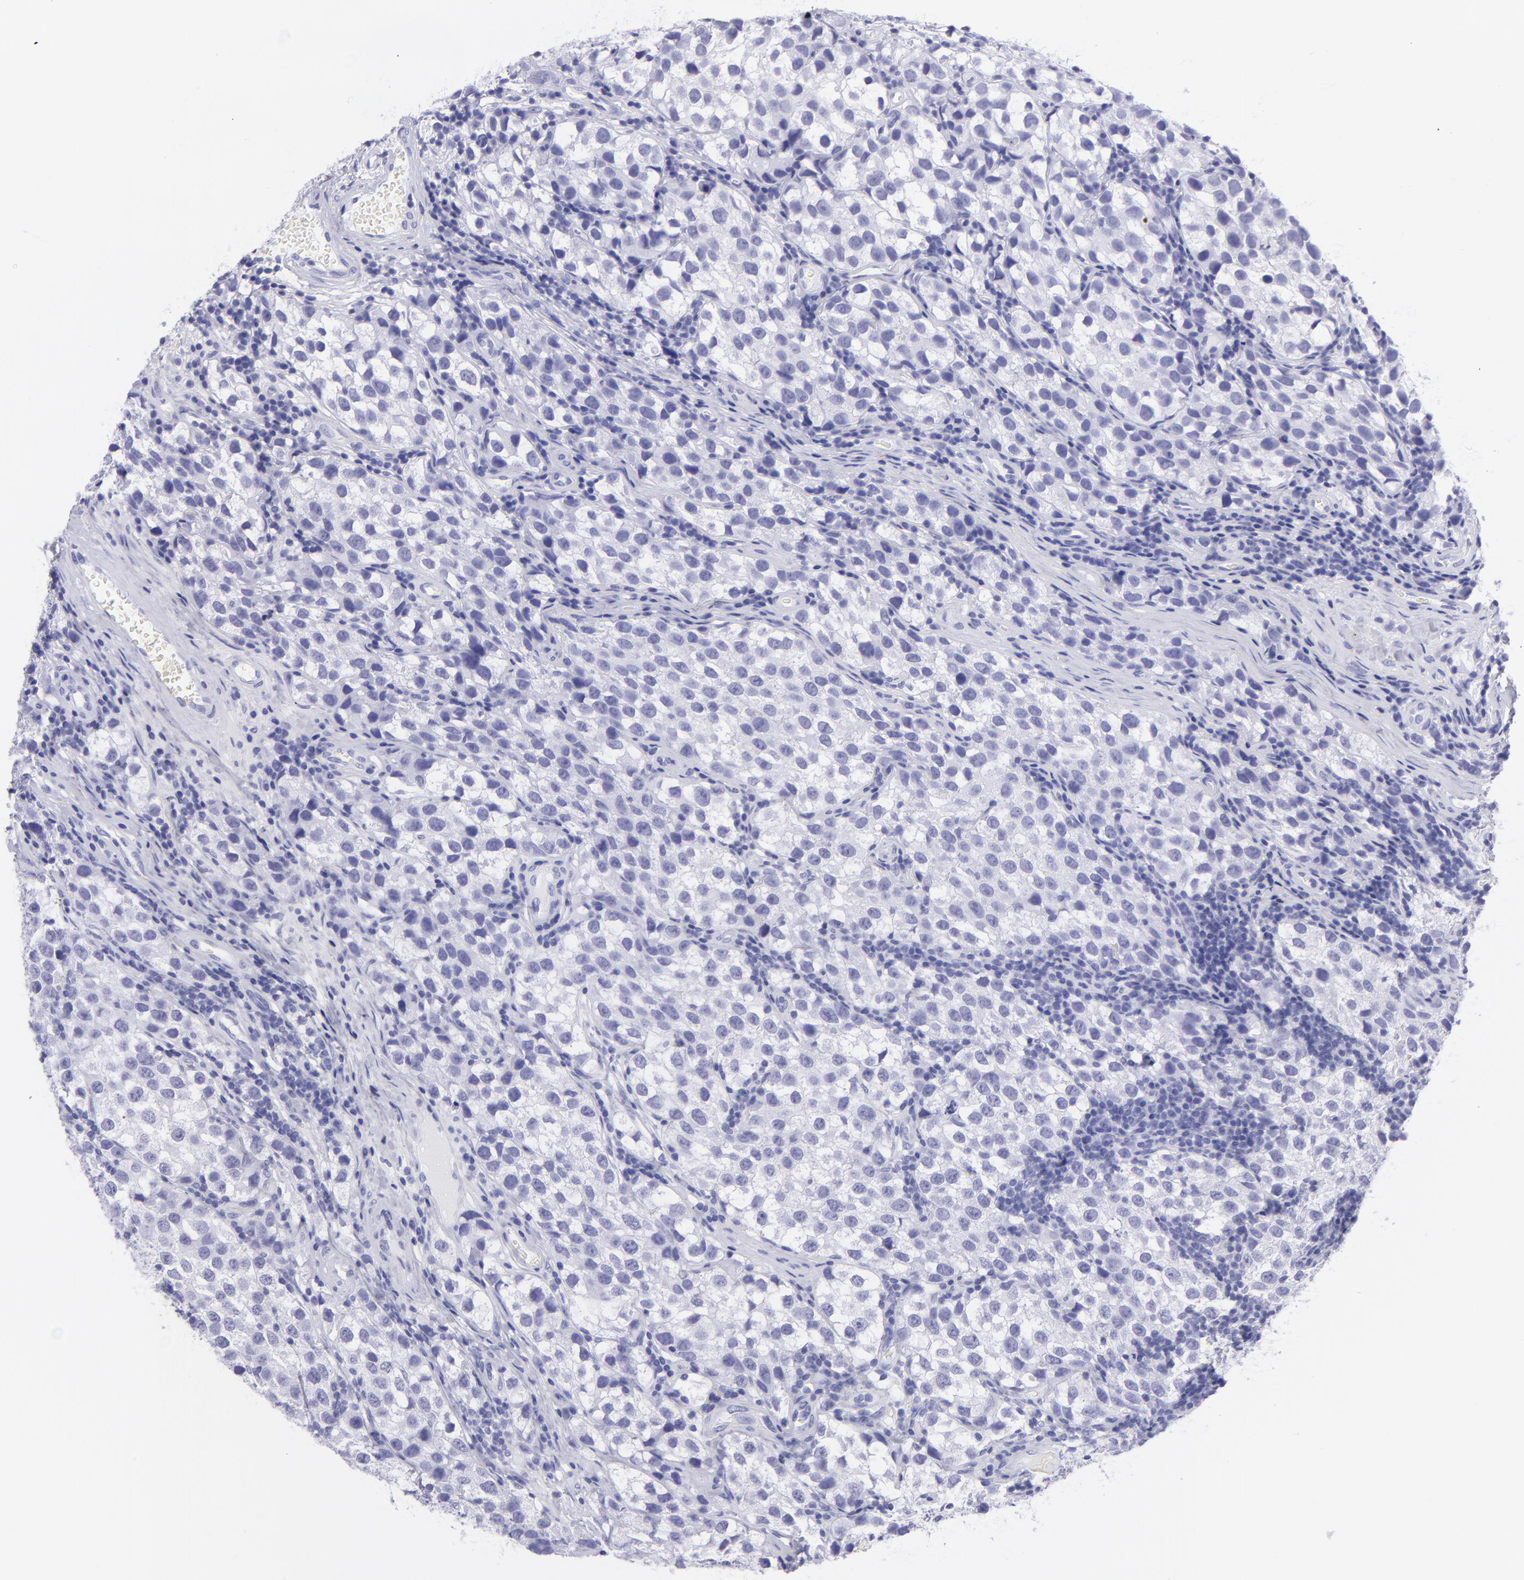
{"staining": {"intensity": "negative", "quantity": "none", "location": "none"}, "tissue": "testis cancer", "cell_type": "Tumor cells", "image_type": "cancer", "snomed": [{"axis": "morphology", "description": "Seminoma, NOS"}, {"axis": "topography", "description": "Testis"}], "caption": "Immunohistochemical staining of testis seminoma reveals no significant expression in tumor cells.", "gene": "PIP", "patient": {"sex": "male", "age": 39}}